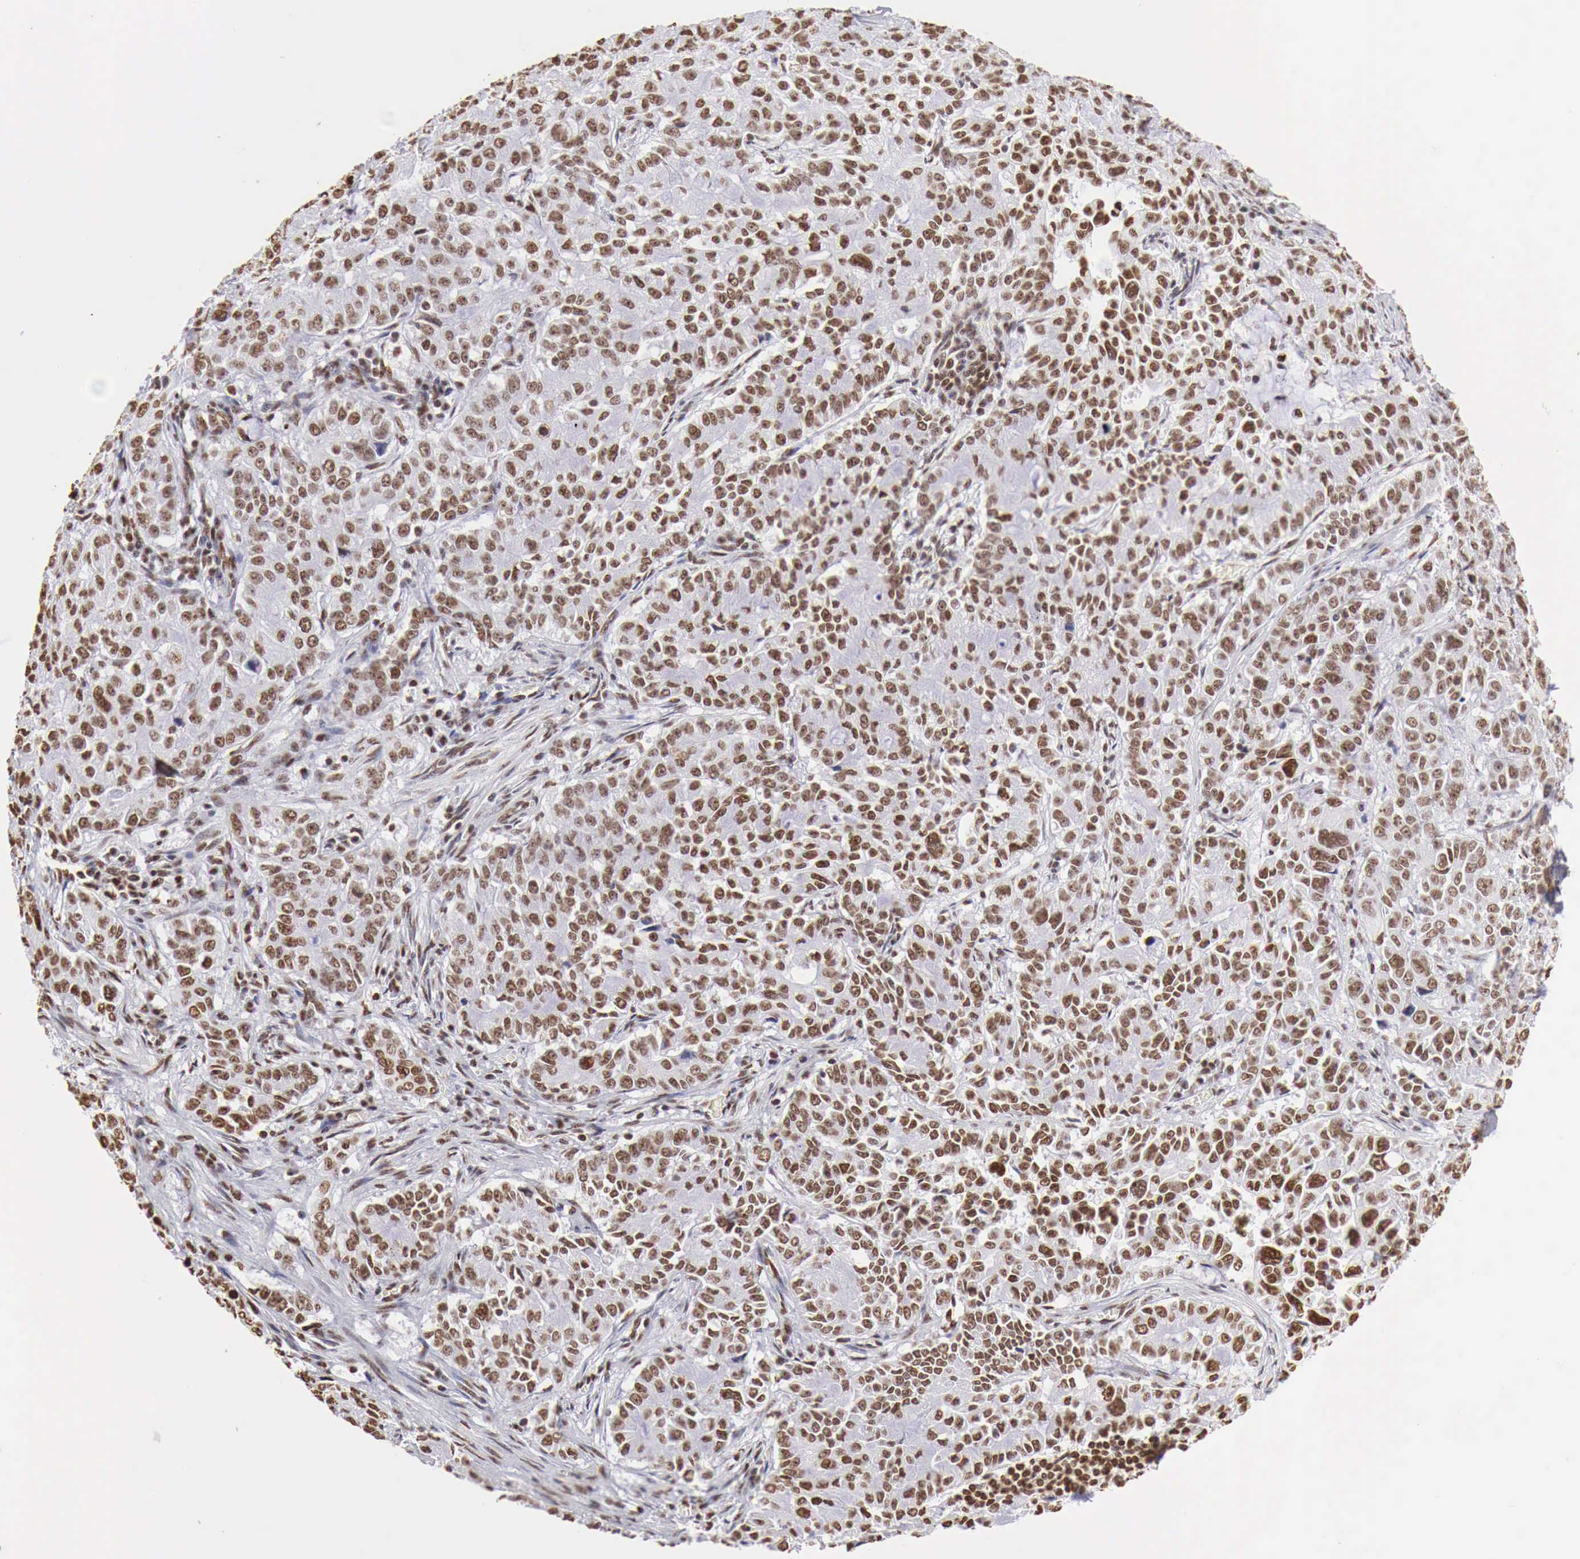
{"staining": {"intensity": "strong", "quantity": ">75%", "location": "nuclear"}, "tissue": "pancreatic cancer", "cell_type": "Tumor cells", "image_type": "cancer", "snomed": [{"axis": "morphology", "description": "Adenocarcinoma, NOS"}, {"axis": "topography", "description": "Pancreas"}], "caption": "Immunohistochemical staining of pancreatic cancer (adenocarcinoma) reveals strong nuclear protein positivity in approximately >75% of tumor cells. (DAB IHC, brown staining for protein, blue staining for nuclei).", "gene": "DKC1", "patient": {"sex": "female", "age": 52}}